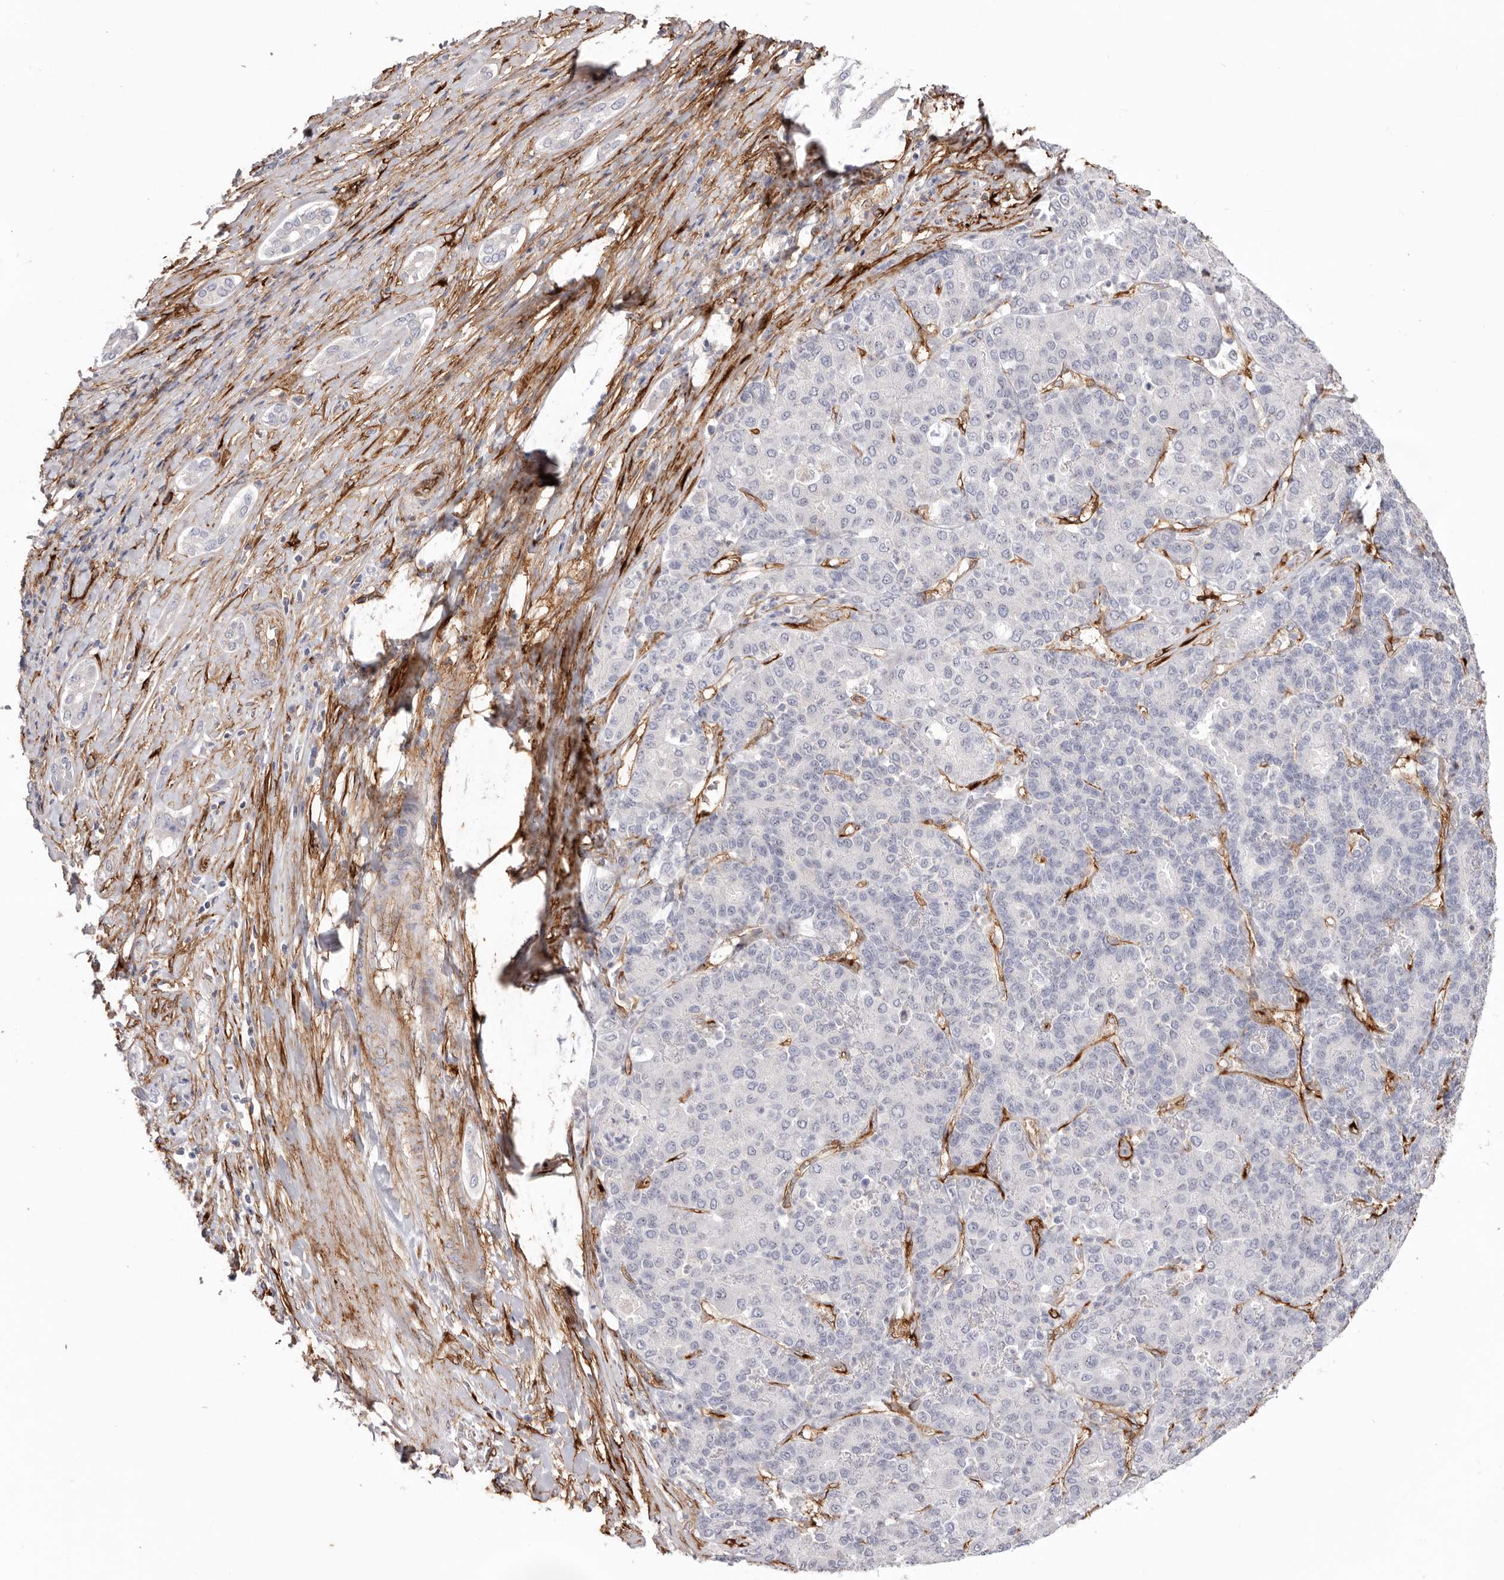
{"staining": {"intensity": "negative", "quantity": "none", "location": "none"}, "tissue": "liver cancer", "cell_type": "Tumor cells", "image_type": "cancer", "snomed": [{"axis": "morphology", "description": "Carcinoma, Hepatocellular, NOS"}, {"axis": "topography", "description": "Liver"}], "caption": "The IHC image has no significant positivity in tumor cells of liver cancer (hepatocellular carcinoma) tissue.", "gene": "LRRC66", "patient": {"sex": "male", "age": 65}}